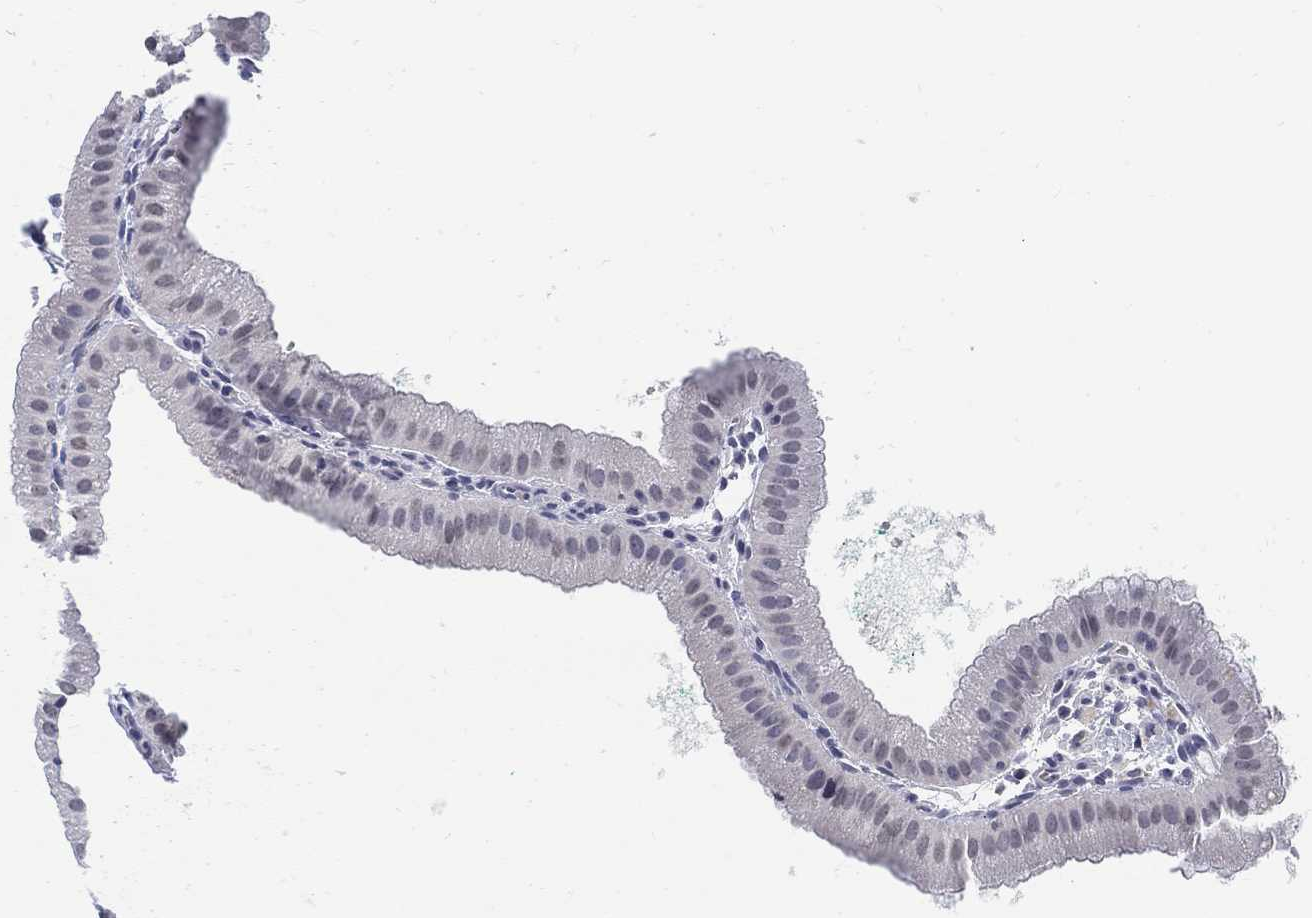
{"staining": {"intensity": "negative", "quantity": "none", "location": "none"}, "tissue": "gallbladder", "cell_type": "Glandular cells", "image_type": "normal", "snomed": [{"axis": "morphology", "description": "Normal tissue, NOS"}, {"axis": "topography", "description": "Gallbladder"}], "caption": "Immunohistochemistry (IHC) micrograph of normal human gallbladder stained for a protein (brown), which reveals no staining in glandular cells. (DAB (3,3'-diaminobenzidine) immunohistochemistry with hematoxylin counter stain).", "gene": "ANKS1B", "patient": {"sex": "male", "age": 67}}